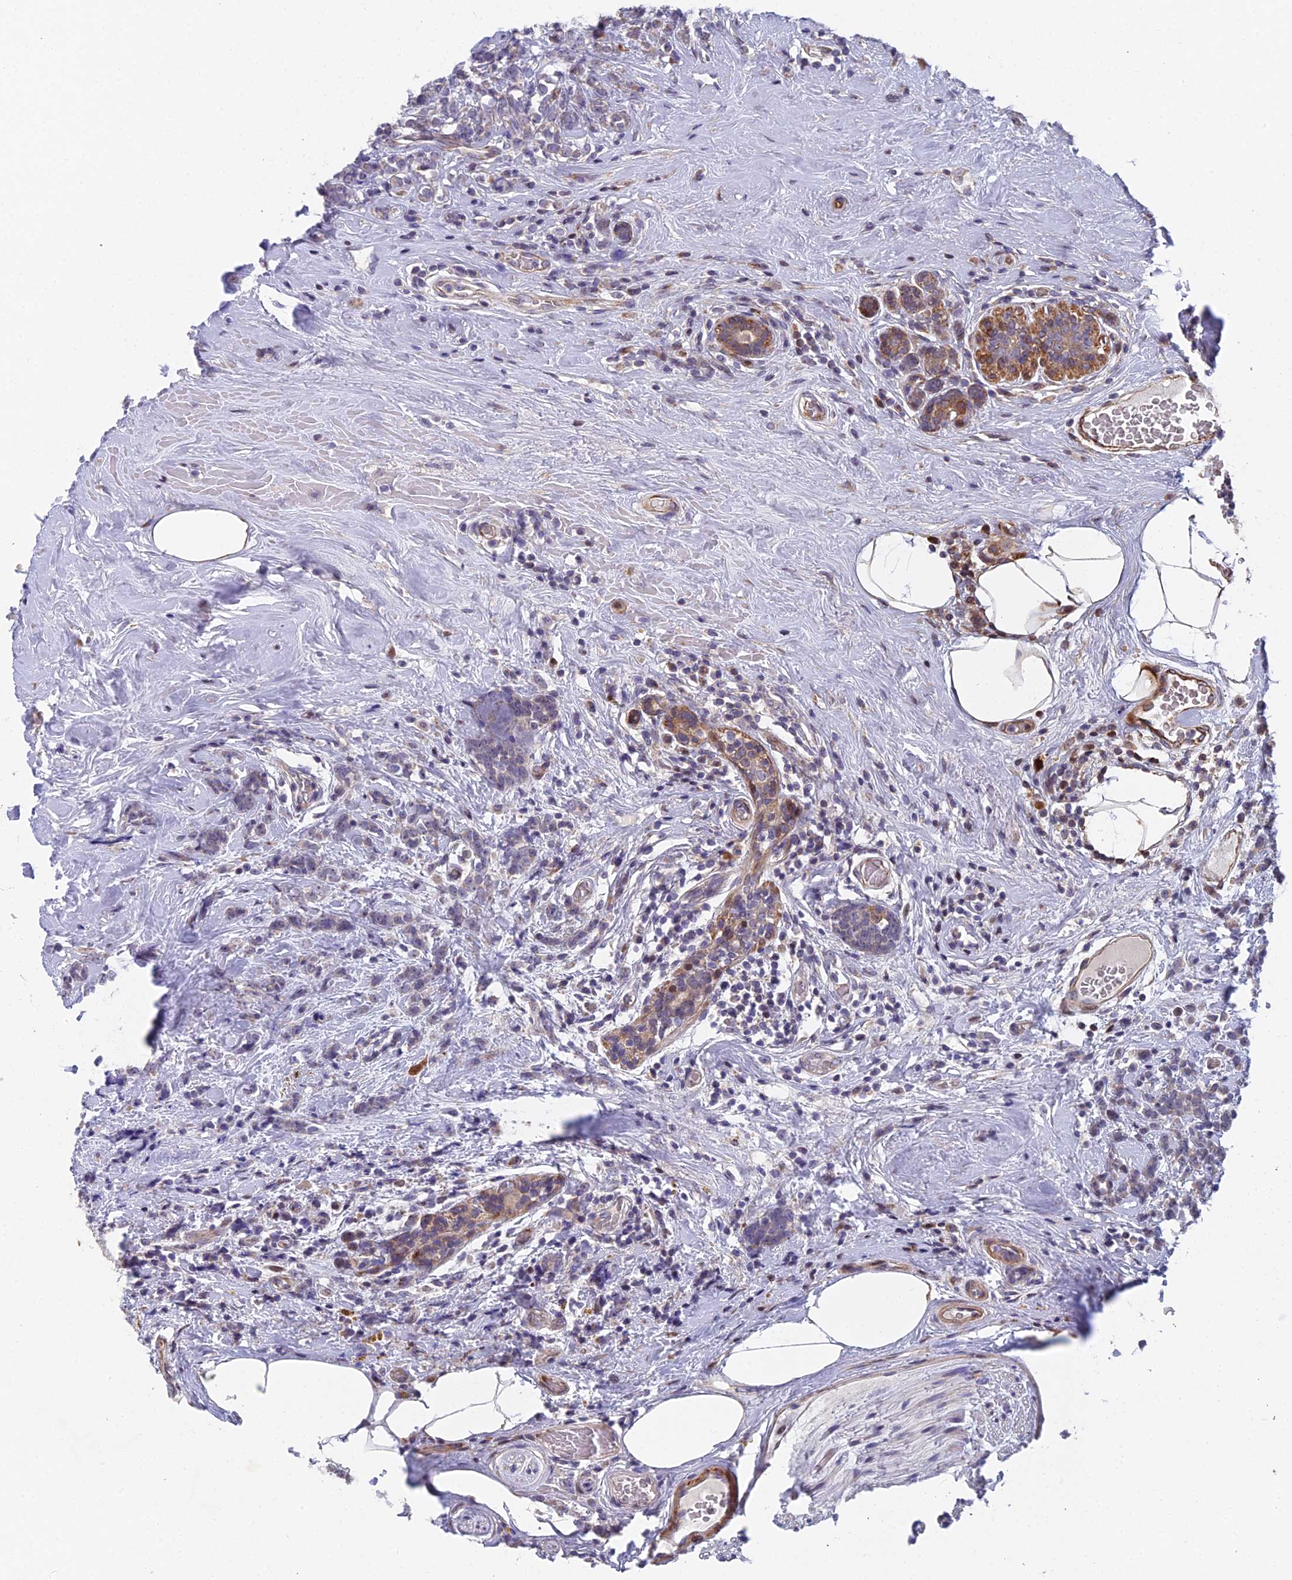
{"staining": {"intensity": "negative", "quantity": "none", "location": "none"}, "tissue": "breast cancer", "cell_type": "Tumor cells", "image_type": "cancer", "snomed": [{"axis": "morphology", "description": "Lobular carcinoma"}, {"axis": "topography", "description": "Breast"}], "caption": "High power microscopy micrograph of an immunohistochemistry (IHC) histopathology image of breast cancer (lobular carcinoma), revealing no significant positivity in tumor cells.", "gene": "RAB28", "patient": {"sex": "female", "age": 58}}